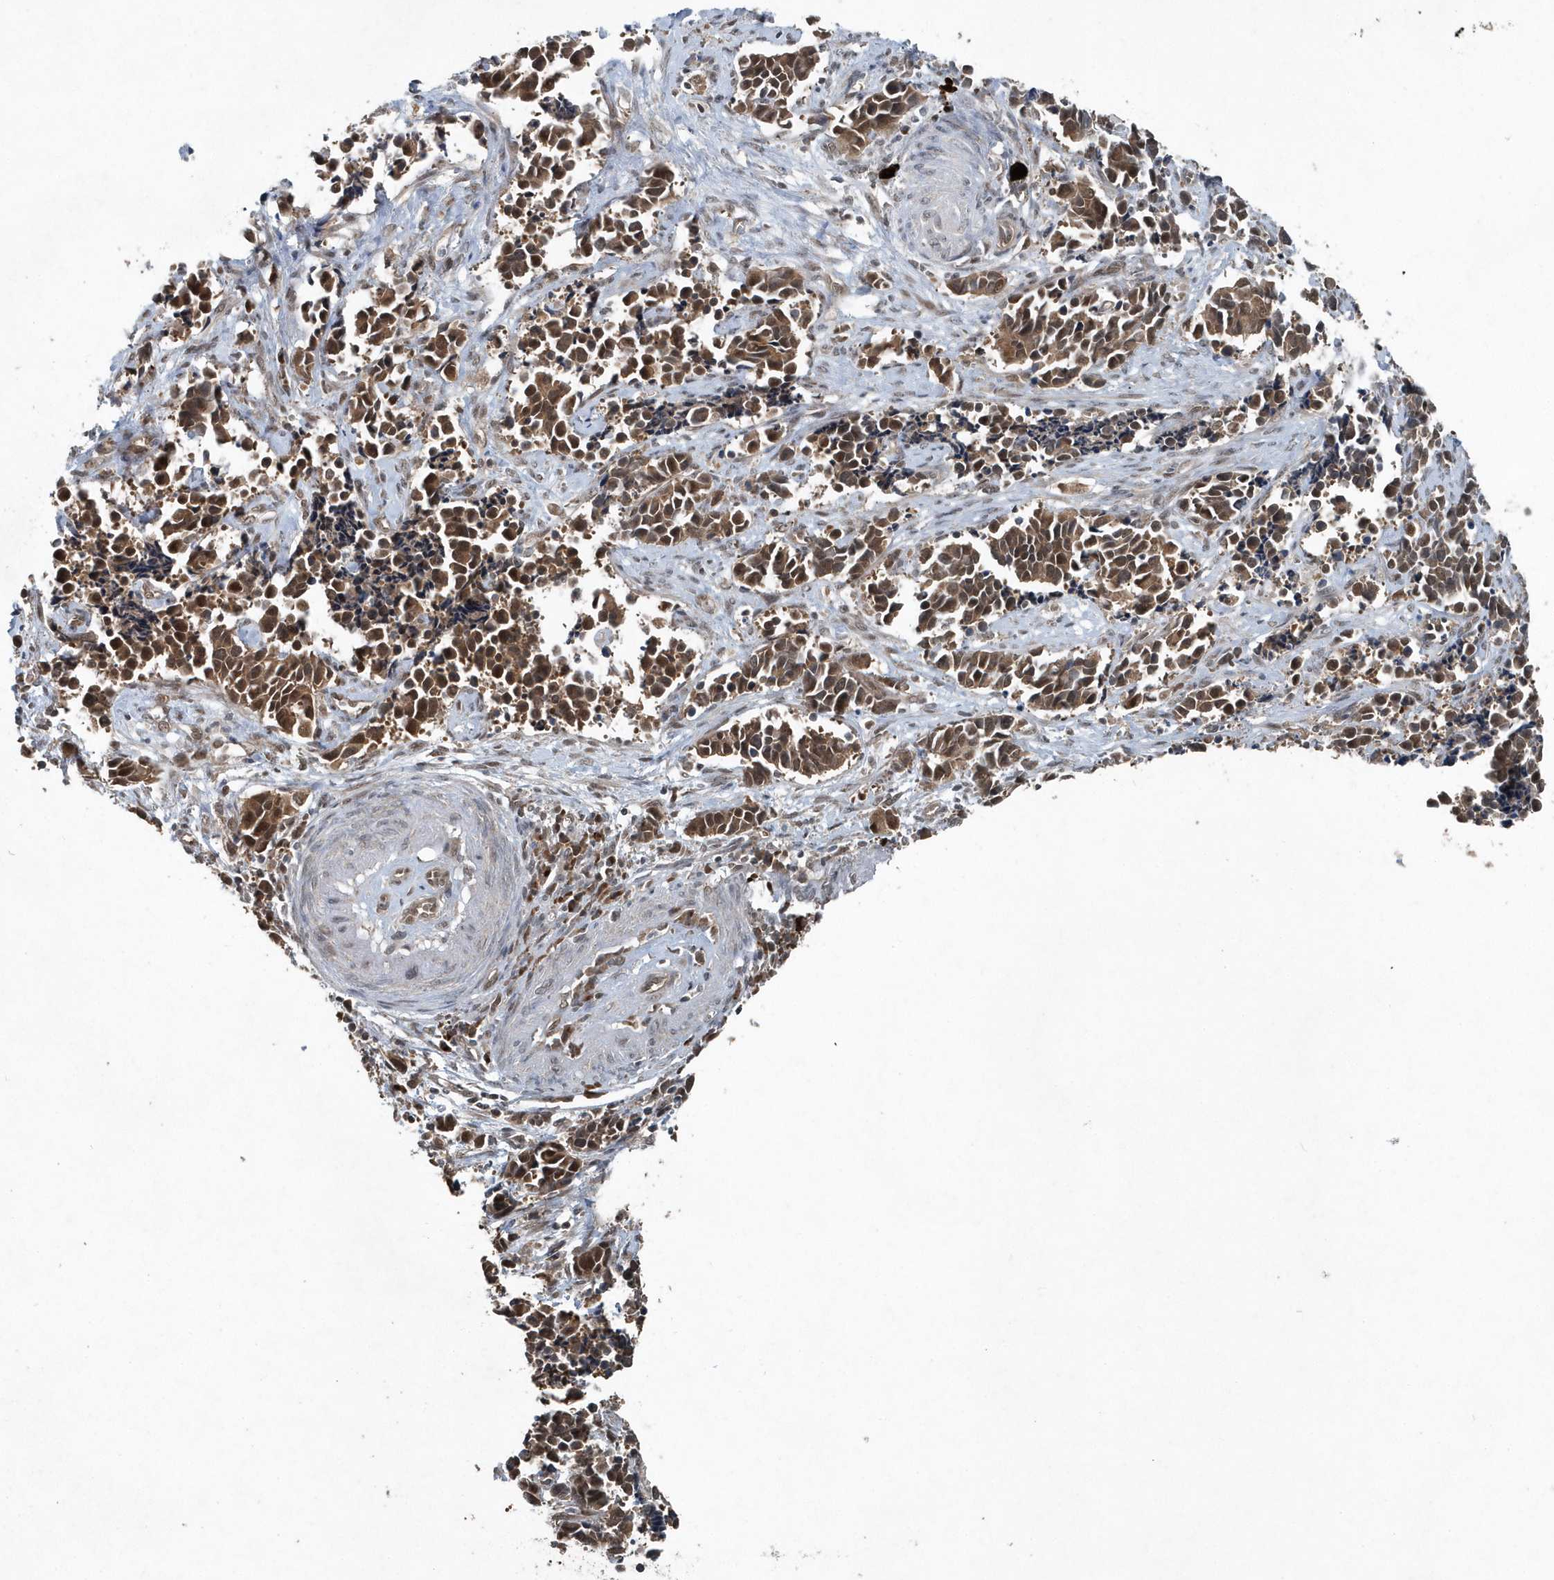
{"staining": {"intensity": "moderate", "quantity": ">75%", "location": "cytoplasmic/membranous,nuclear"}, "tissue": "cervical cancer", "cell_type": "Tumor cells", "image_type": "cancer", "snomed": [{"axis": "morphology", "description": "Normal tissue, NOS"}, {"axis": "morphology", "description": "Squamous cell carcinoma, NOS"}, {"axis": "topography", "description": "Cervix"}], "caption": "Immunohistochemistry of squamous cell carcinoma (cervical) exhibits medium levels of moderate cytoplasmic/membranous and nuclear positivity in approximately >75% of tumor cells.", "gene": "QTRT2", "patient": {"sex": "female", "age": 35}}